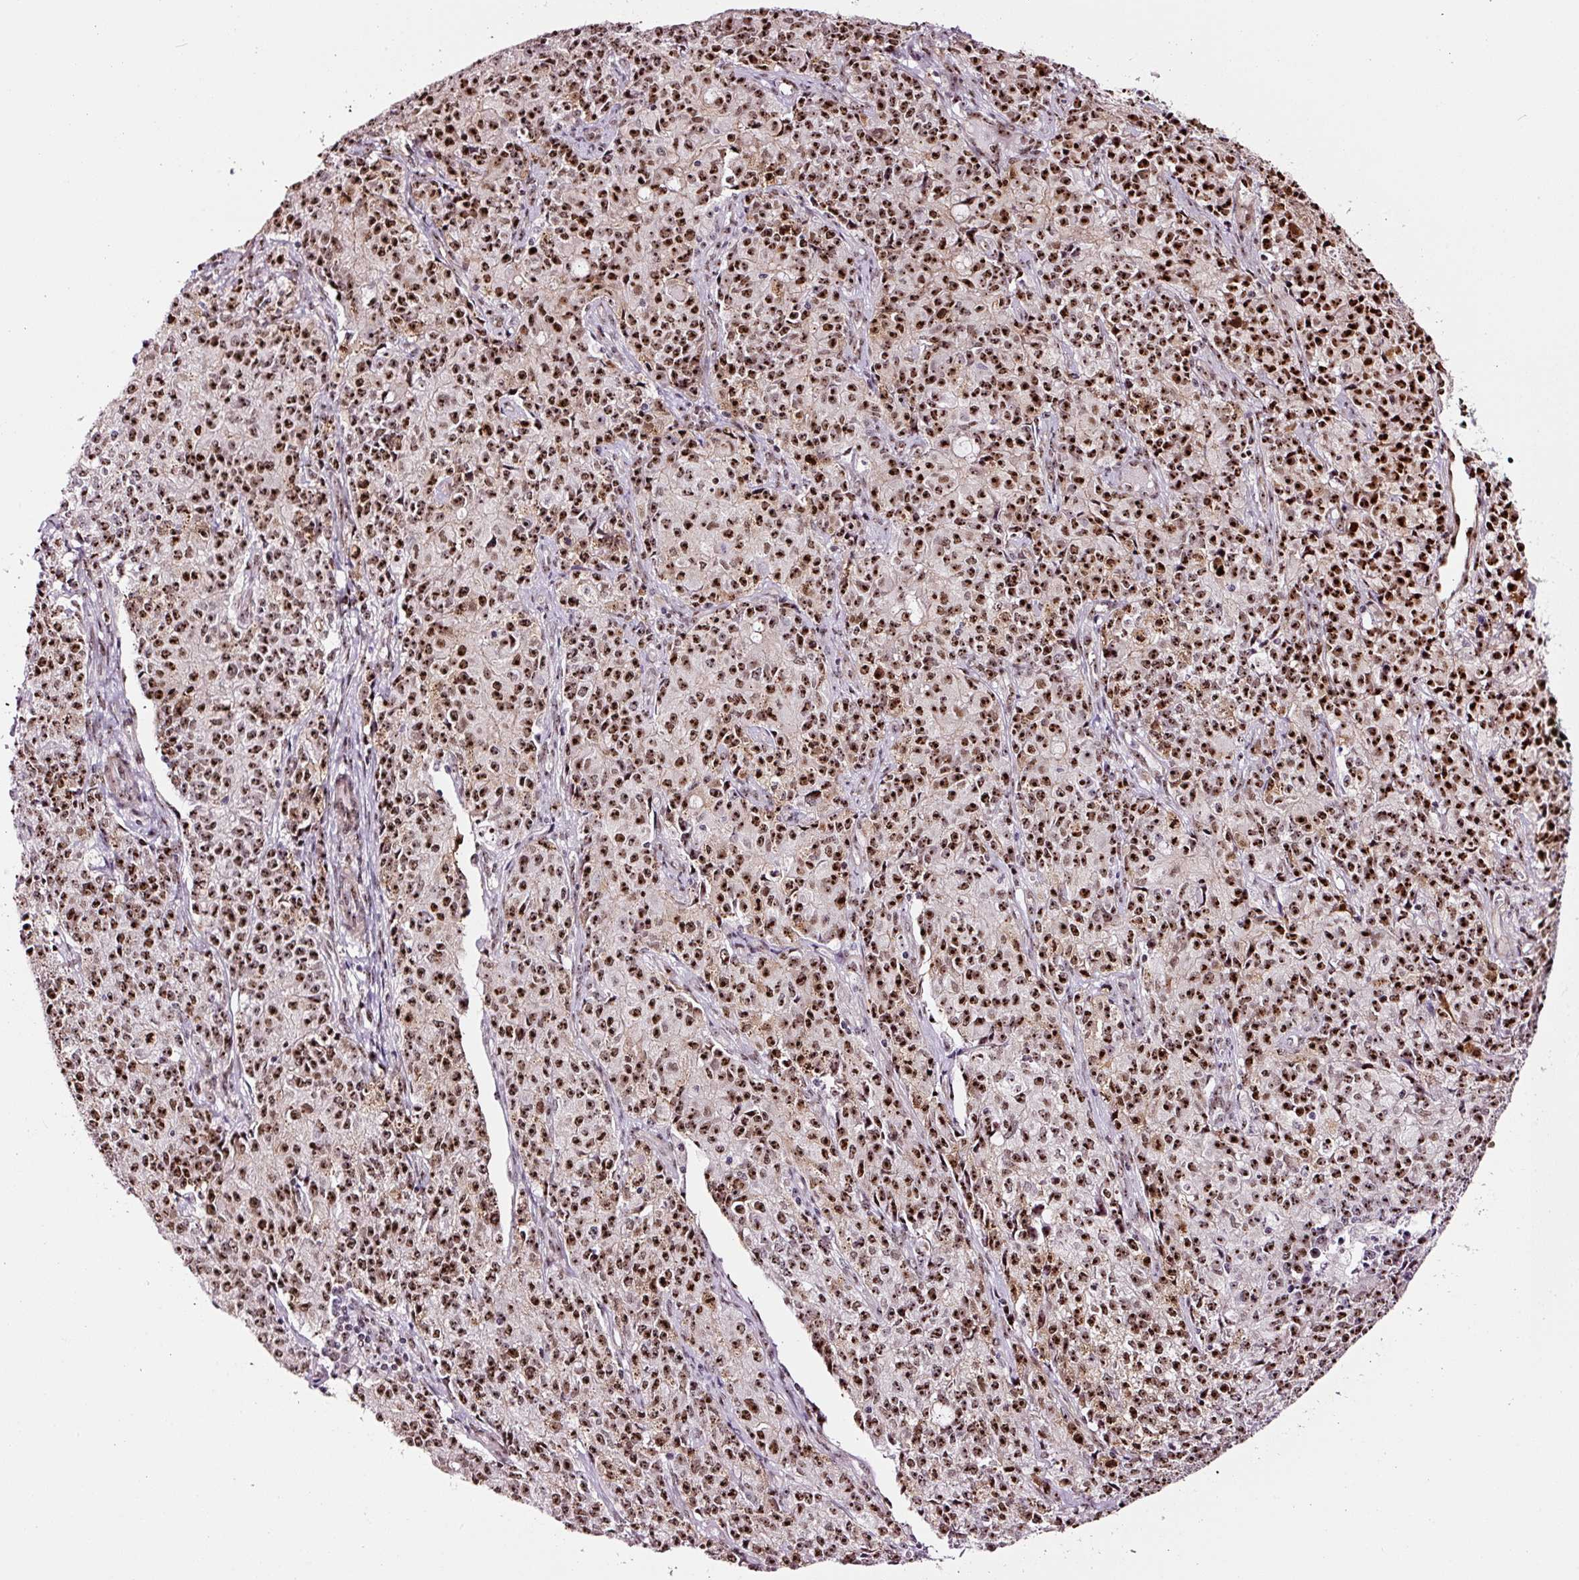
{"staining": {"intensity": "strong", "quantity": ">75%", "location": "nuclear"}, "tissue": "endometrial cancer", "cell_type": "Tumor cells", "image_type": "cancer", "snomed": [{"axis": "morphology", "description": "Adenocarcinoma, NOS"}, {"axis": "topography", "description": "Endometrium"}], "caption": "IHC staining of endometrial cancer, which exhibits high levels of strong nuclear expression in approximately >75% of tumor cells indicating strong nuclear protein staining. The staining was performed using DAB (3,3'-diaminobenzidine) (brown) for protein detection and nuclei were counterstained in hematoxylin (blue).", "gene": "GNL3", "patient": {"sex": "female", "age": 50}}